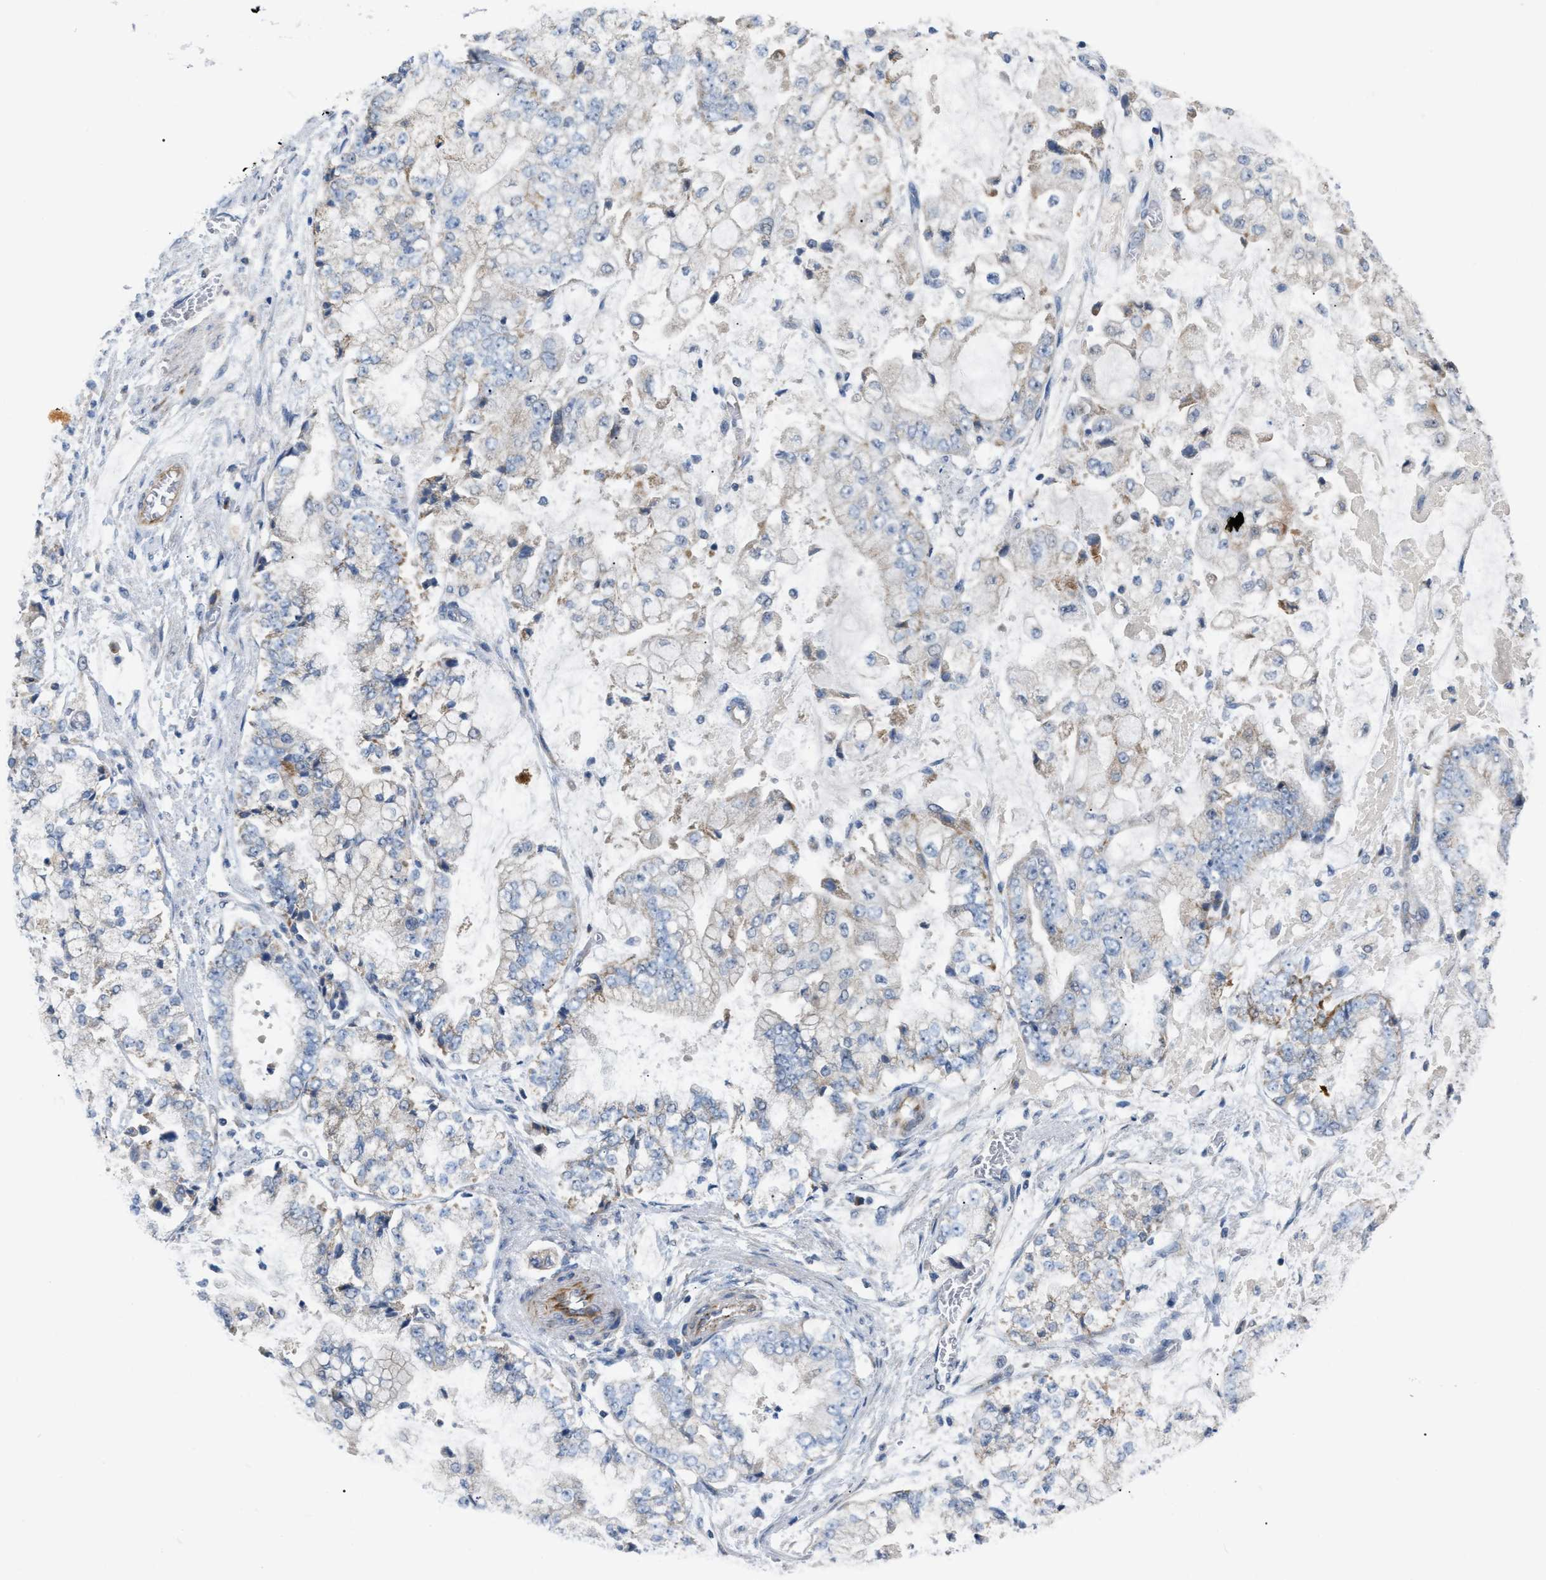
{"staining": {"intensity": "negative", "quantity": "none", "location": "none"}, "tissue": "stomach cancer", "cell_type": "Tumor cells", "image_type": "cancer", "snomed": [{"axis": "morphology", "description": "Adenocarcinoma, NOS"}, {"axis": "topography", "description": "Stomach"}], "caption": "A high-resolution image shows immunohistochemistry (IHC) staining of stomach adenocarcinoma, which displays no significant expression in tumor cells.", "gene": "DHX58", "patient": {"sex": "male", "age": 76}}